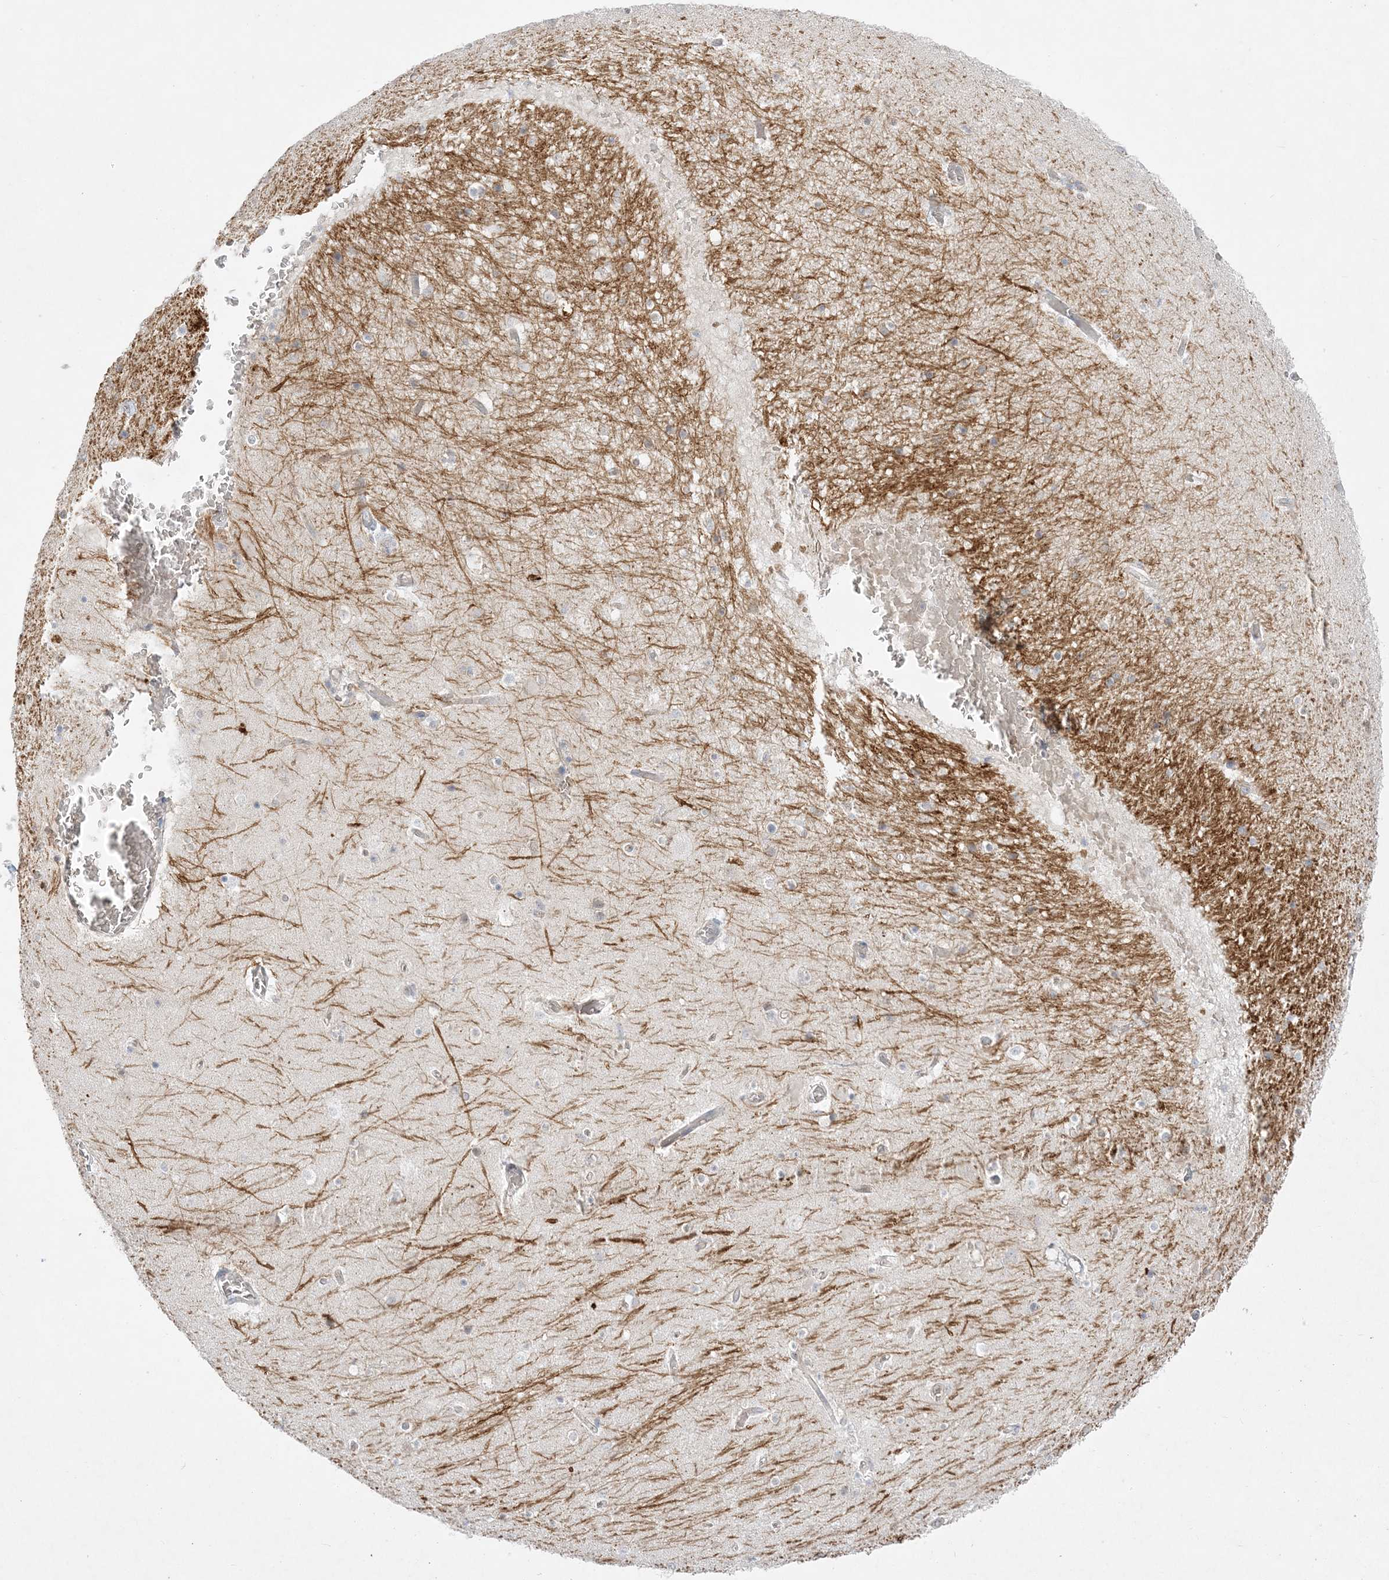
{"staining": {"intensity": "negative", "quantity": "none", "location": "none"}, "tissue": "hippocampus", "cell_type": "Glial cells", "image_type": "normal", "snomed": [{"axis": "morphology", "description": "Normal tissue, NOS"}, {"axis": "topography", "description": "Hippocampus"}], "caption": "Immunohistochemistry histopathology image of normal human hippocampus stained for a protein (brown), which exhibits no expression in glial cells.", "gene": "ADAMTS12", "patient": {"sex": "female", "age": 52}}